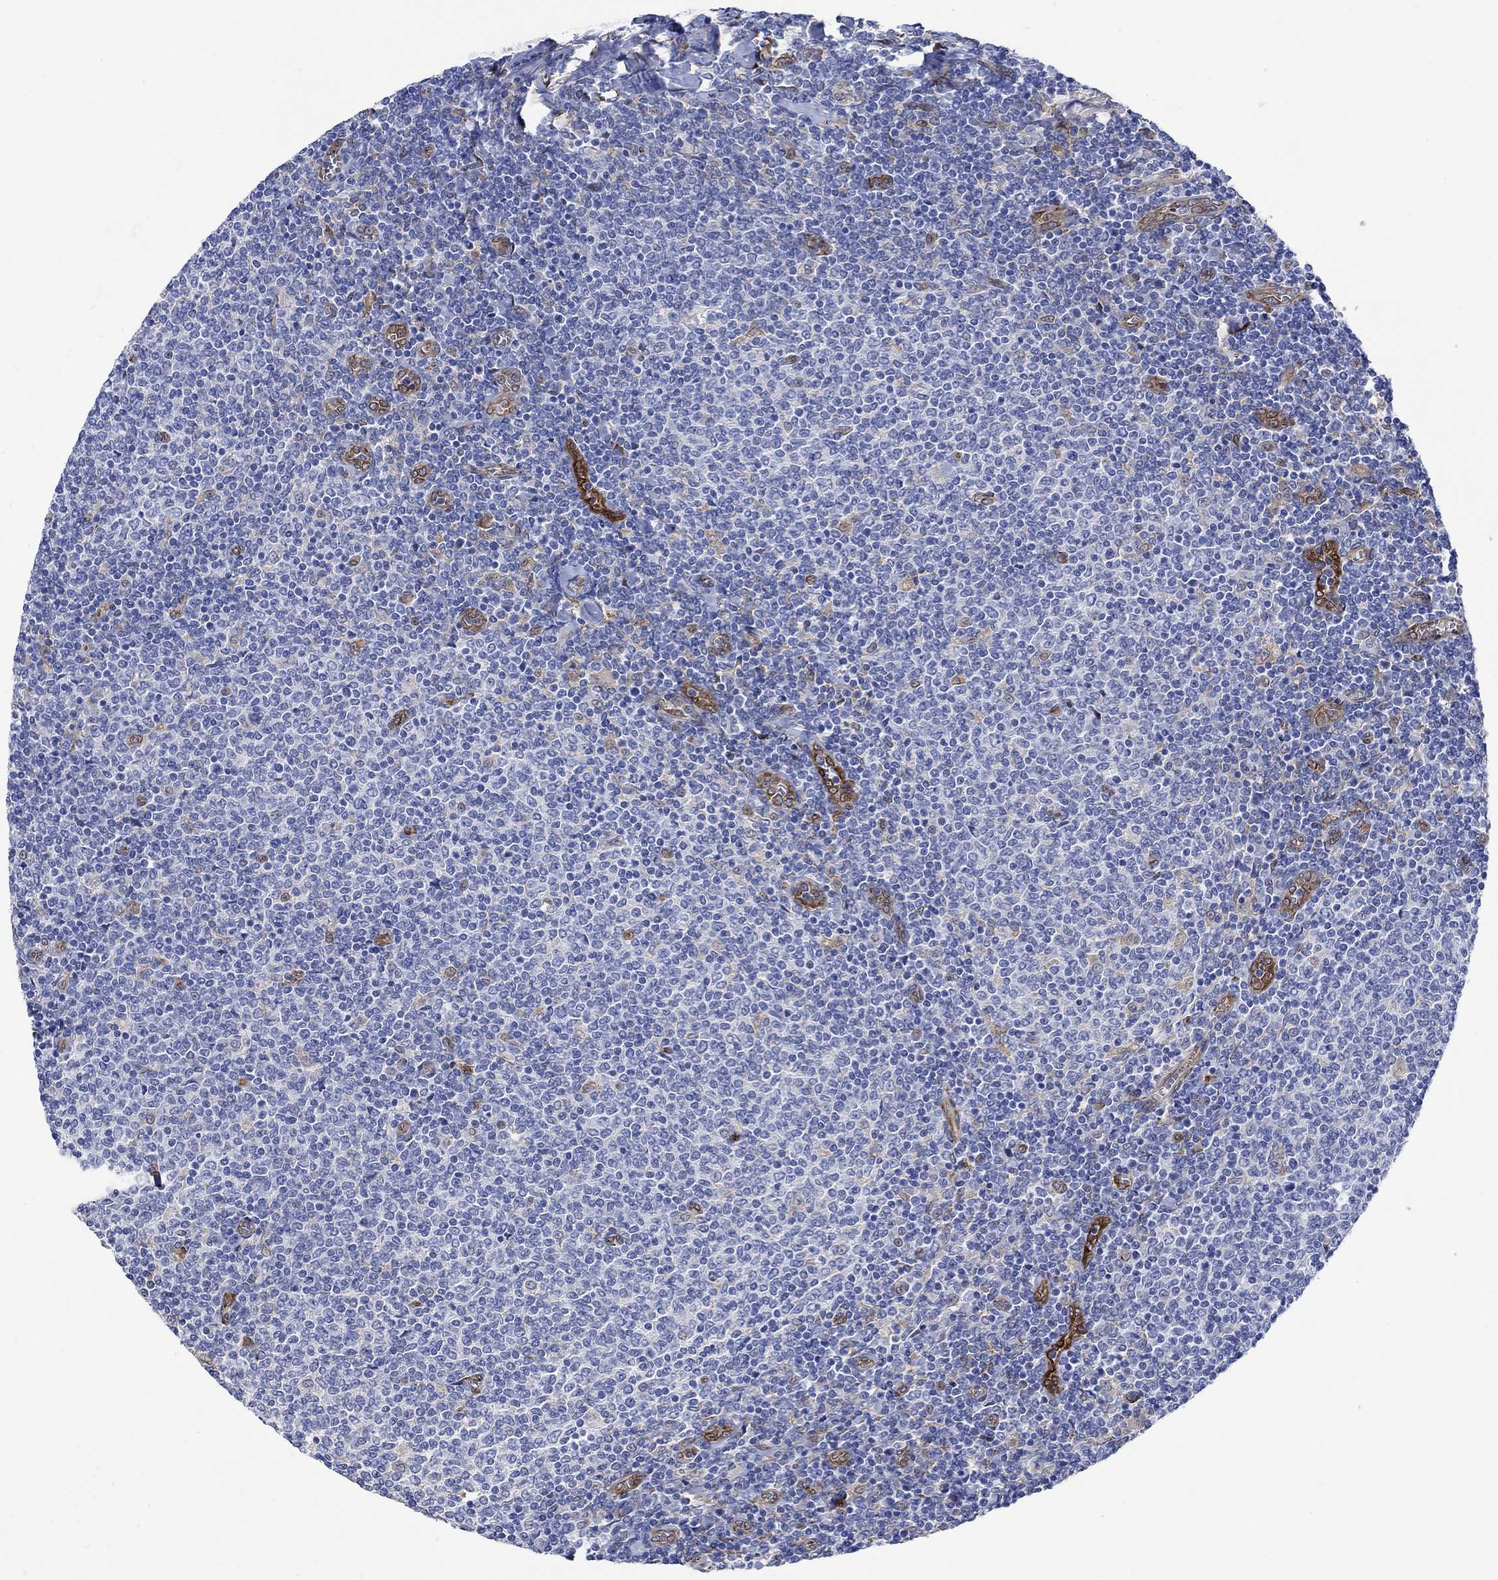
{"staining": {"intensity": "negative", "quantity": "none", "location": "none"}, "tissue": "lymphoma", "cell_type": "Tumor cells", "image_type": "cancer", "snomed": [{"axis": "morphology", "description": "Malignant lymphoma, non-Hodgkin's type, Low grade"}, {"axis": "topography", "description": "Lymph node"}], "caption": "Human lymphoma stained for a protein using immunohistochemistry reveals no expression in tumor cells.", "gene": "TGM2", "patient": {"sex": "male", "age": 52}}